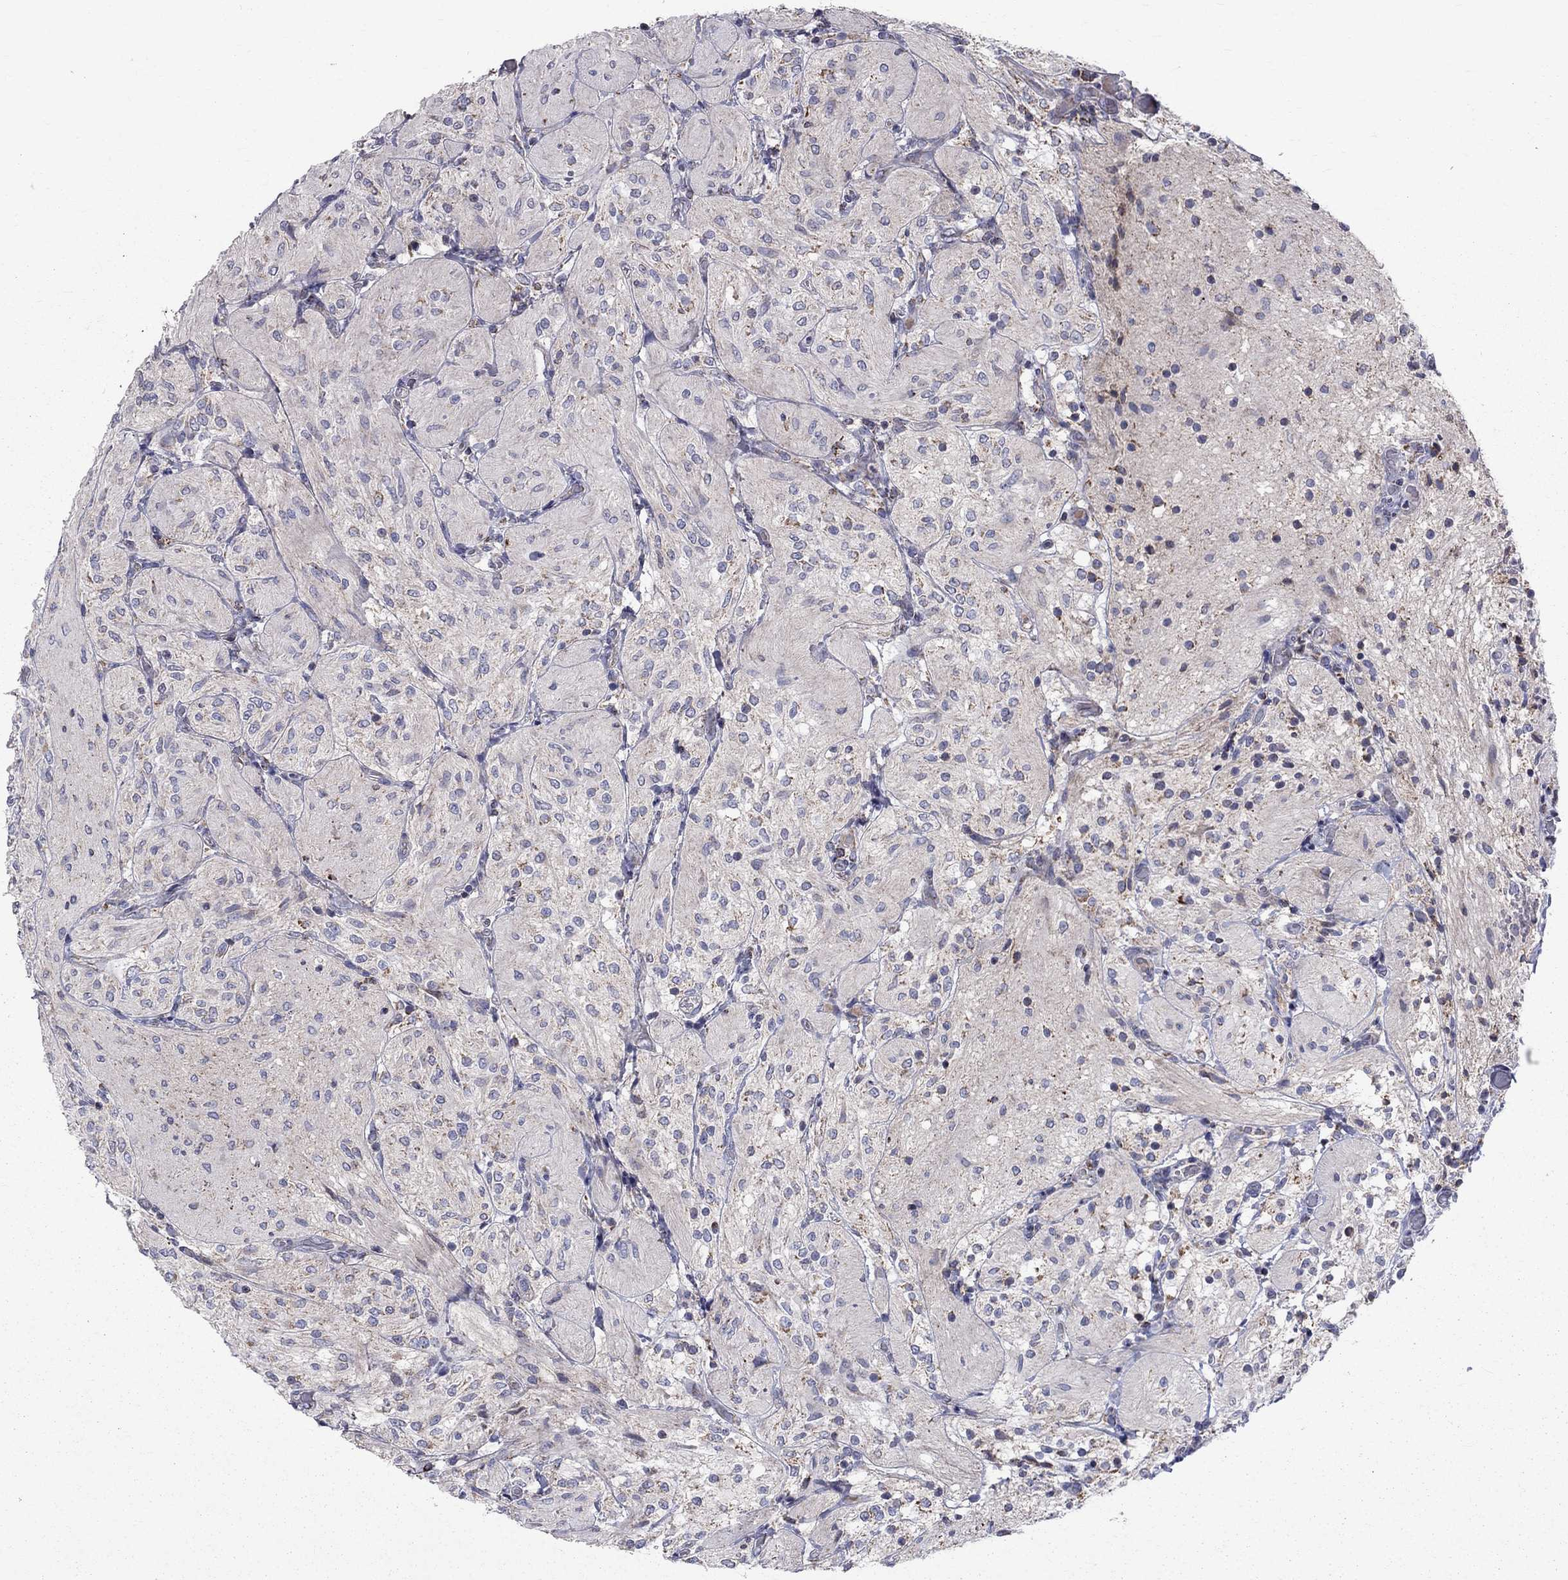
{"staining": {"intensity": "negative", "quantity": "none", "location": "none"}, "tissue": "glioma", "cell_type": "Tumor cells", "image_type": "cancer", "snomed": [{"axis": "morphology", "description": "Glioma, malignant, Low grade"}, {"axis": "topography", "description": "Brain"}], "caption": "Immunohistochemistry of human malignant low-grade glioma reveals no staining in tumor cells.", "gene": "SLC4A10", "patient": {"sex": "male", "age": 3}}